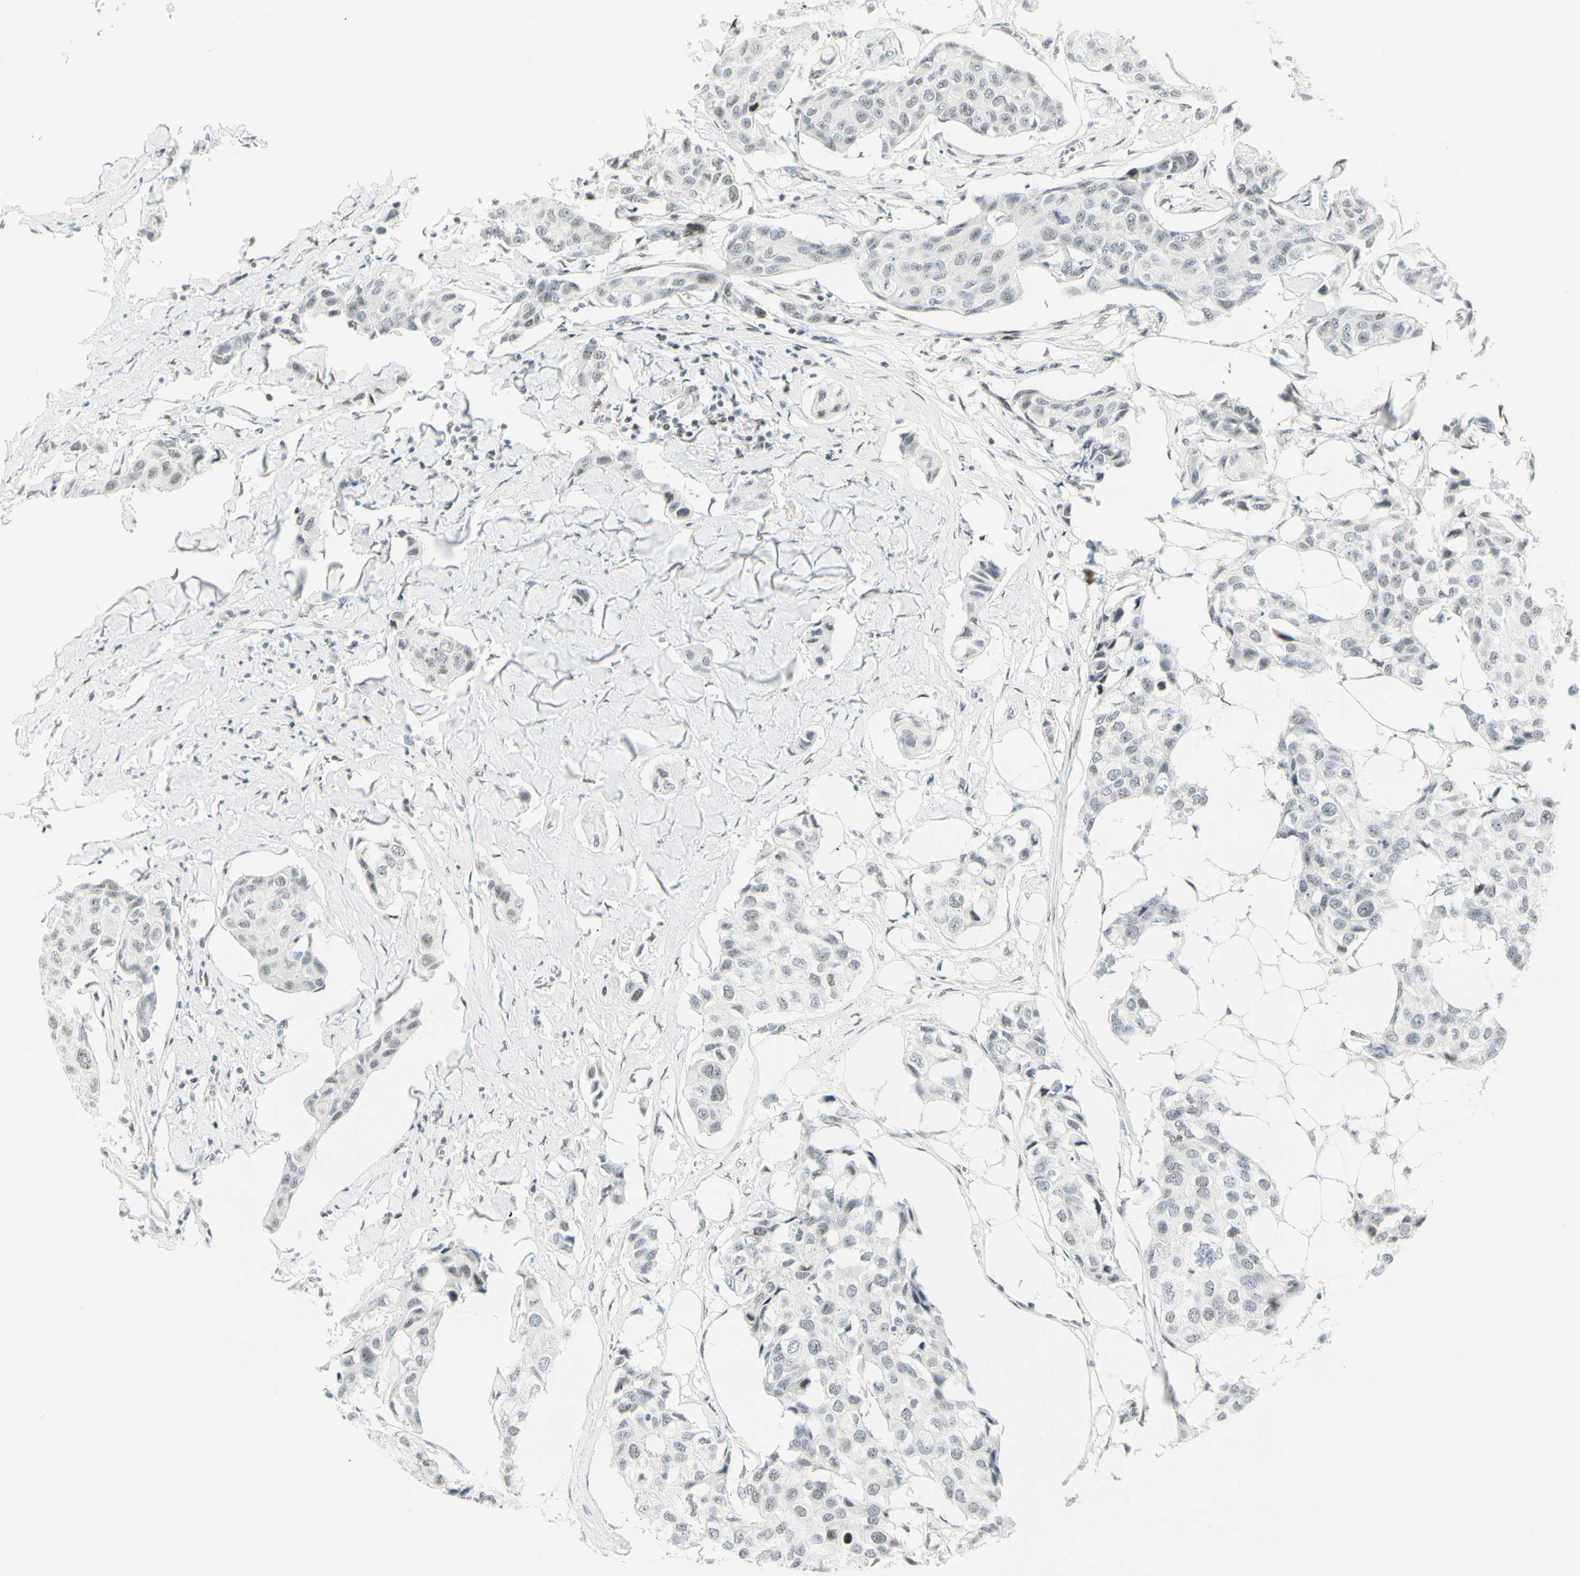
{"staining": {"intensity": "negative", "quantity": "none", "location": "none"}, "tissue": "breast cancer", "cell_type": "Tumor cells", "image_type": "cancer", "snomed": [{"axis": "morphology", "description": "Duct carcinoma"}, {"axis": "topography", "description": "Breast"}], "caption": "Immunohistochemistry (IHC) image of breast invasive ductal carcinoma stained for a protein (brown), which demonstrates no expression in tumor cells. (DAB (3,3'-diaminobenzidine) immunohistochemistry (IHC) visualized using brightfield microscopy, high magnification).", "gene": "PKNOX1", "patient": {"sex": "female", "age": 80}}